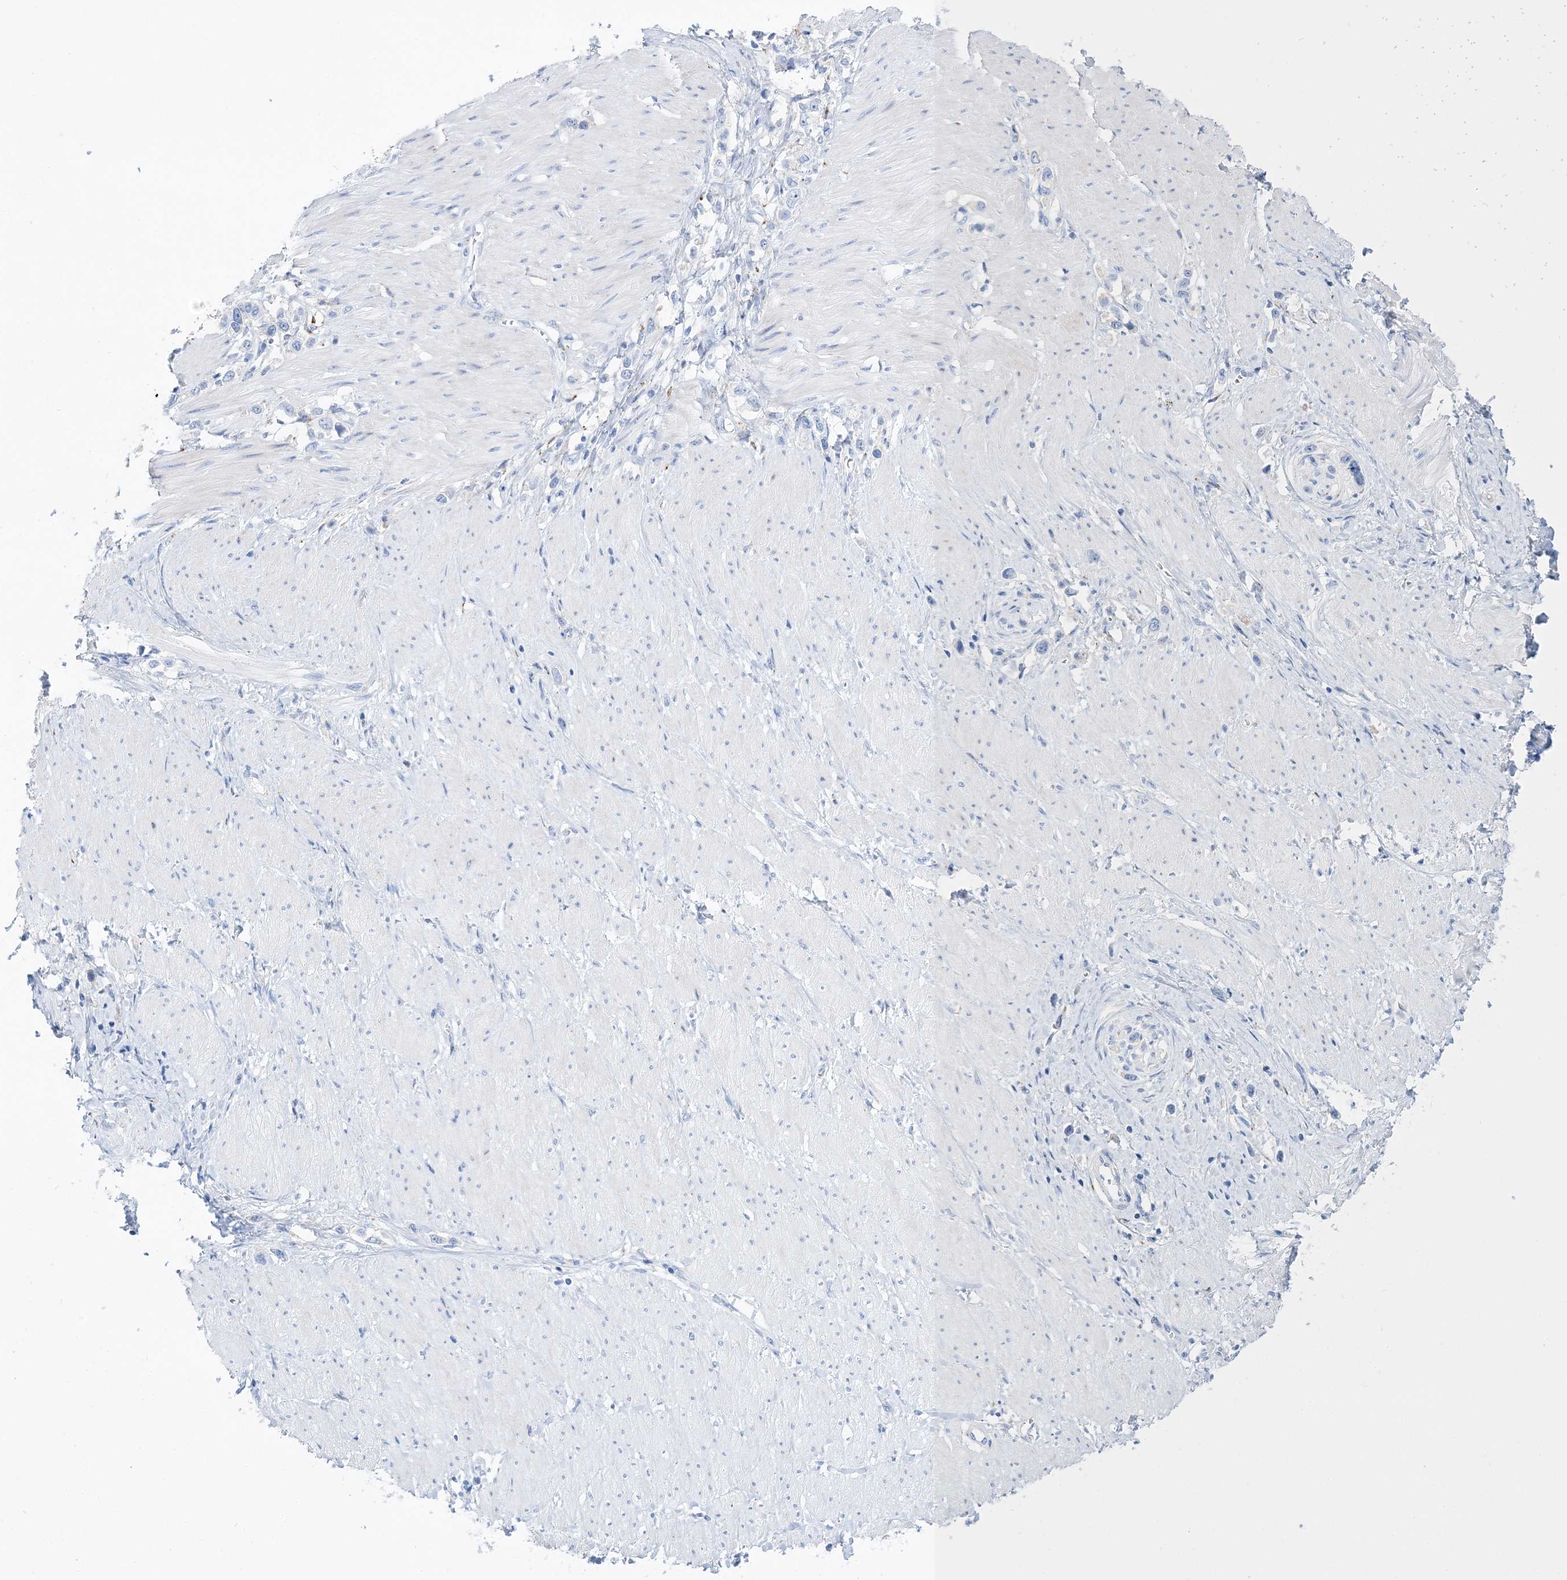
{"staining": {"intensity": "negative", "quantity": "none", "location": "none"}, "tissue": "stomach cancer", "cell_type": "Tumor cells", "image_type": "cancer", "snomed": [{"axis": "morphology", "description": "Normal tissue, NOS"}, {"axis": "morphology", "description": "Adenocarcinoma, NOS"}, {"axis": "topography", "description": "Stomach, upper"}, {"axis": "topography", "description": "Stomach"}], "caption": "Micrograph shows no protein staining in tumor cells of stomach adenocarcinoma tissue.", "gene": "TSPYL6", "patient": {"sex": "female", "age": 65}}